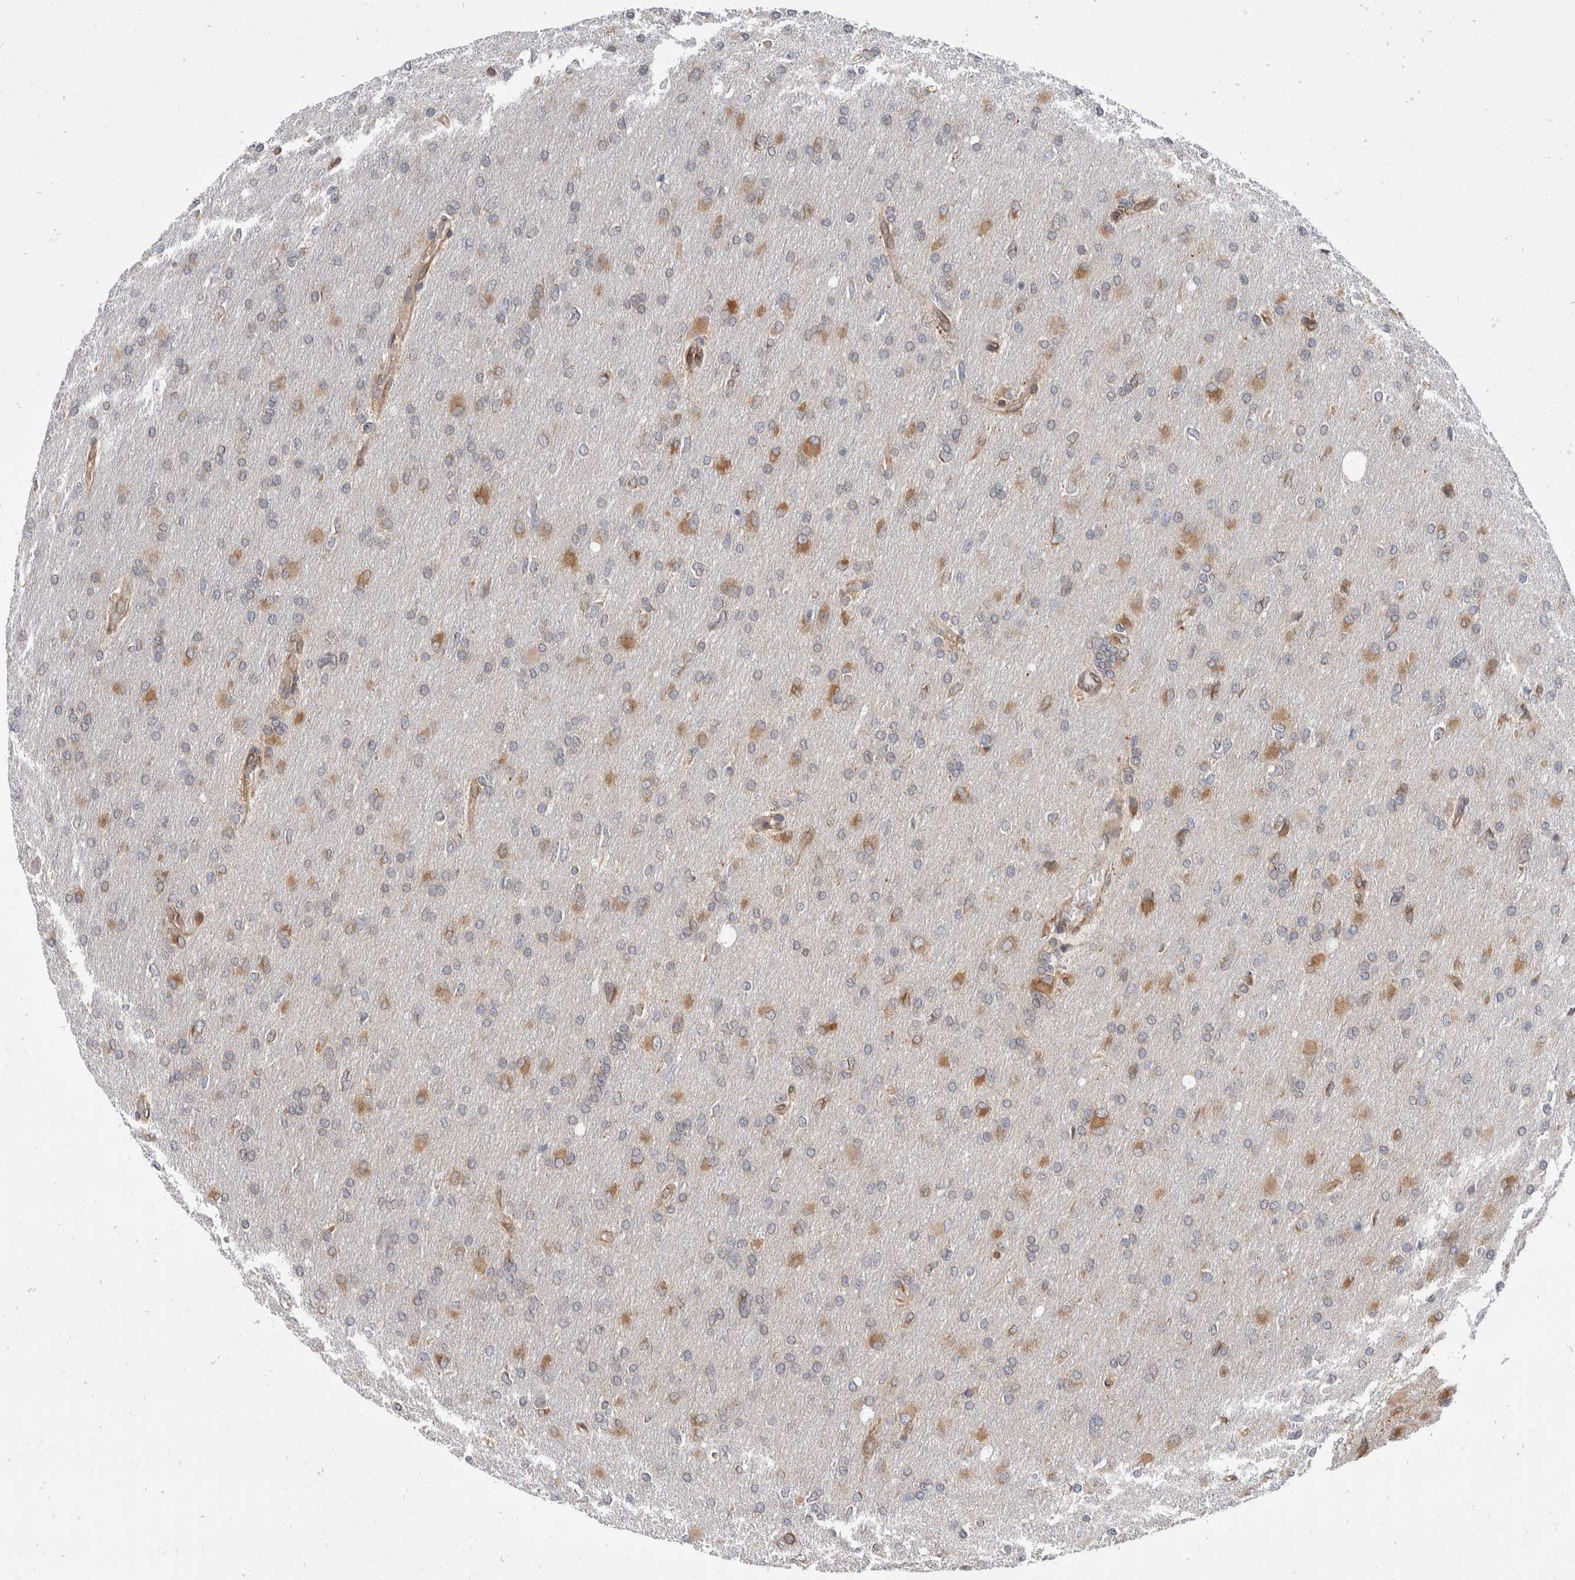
{"staining": {"intensity": "moderate", "quantity": "25%-75%", "location": "cytoplasmic/membranous"}, "tissue": "glioma", "cell_type": "Tumor cells", "image_type": "cancer", "snomed": [{"axis": "morphology", "description": "Glioma, malignant, High grade"}, {"axis": "topography", "description": "Cerebral cortex"}], "caption": "Human high-grade glioma (malignant) stained for a protein (brown) reveals moderate cytoplasmic/membranous positive staining in approximately 25%-75% of tumor cells.", "gene": "TMEM245", "patient": {"sex": "female", "age": 36}}